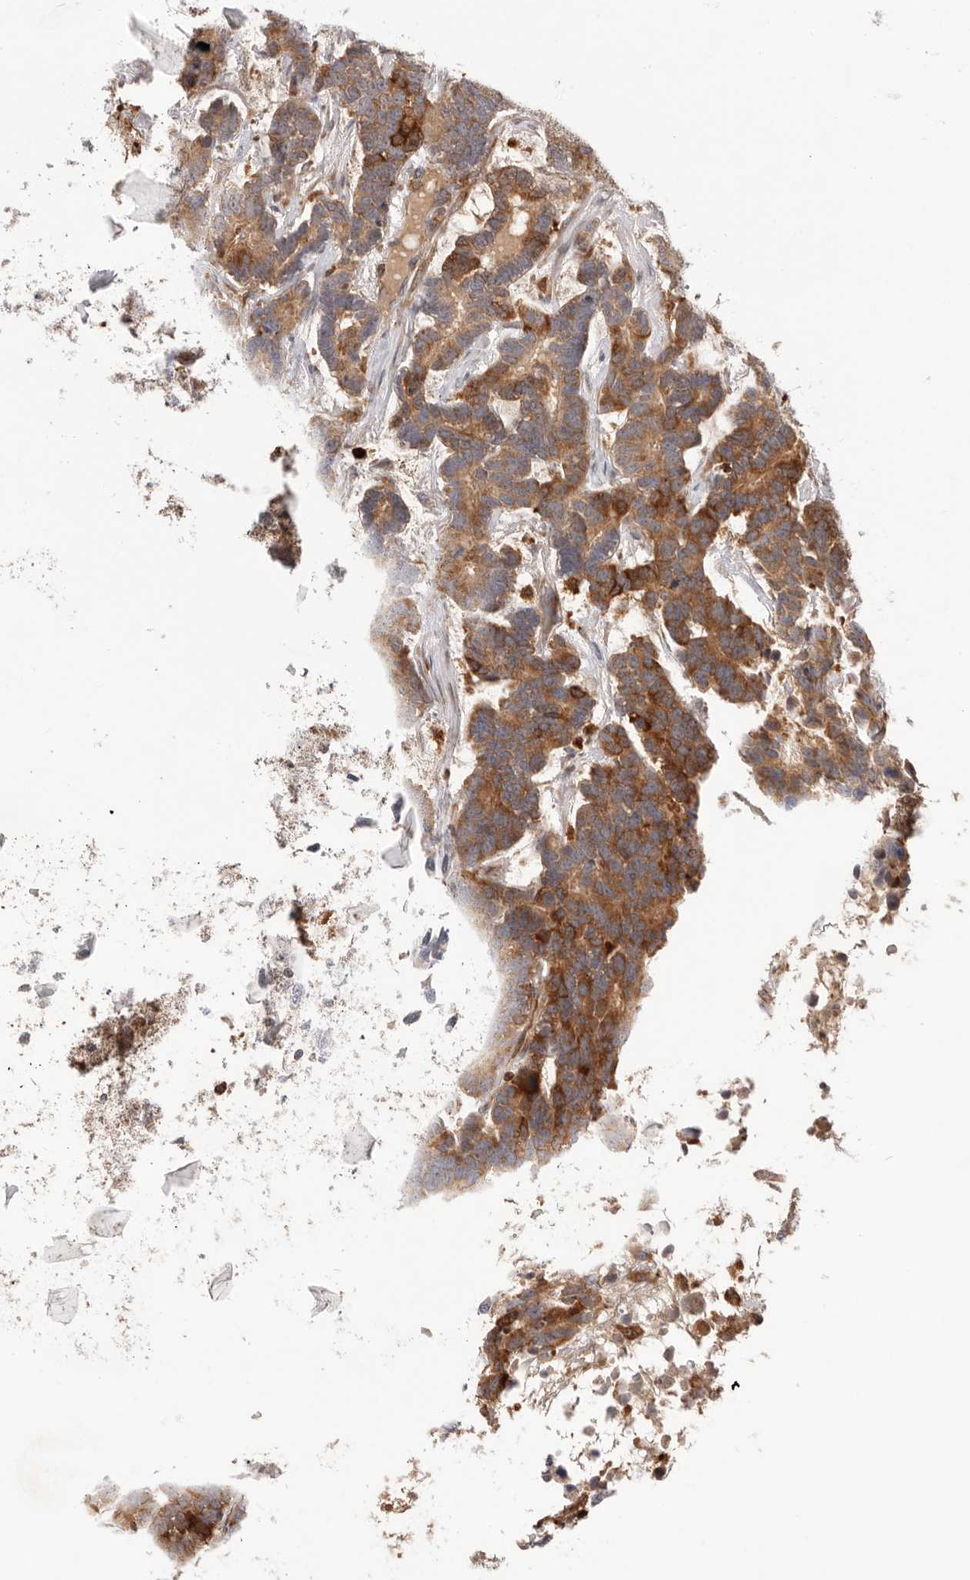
{"staining": {"intensity": "moderate", "quantity": ">75%", "location": "cytoplasmic/membranous"}, "tissue": "testis cancer", "cell_type": "Tumor cells", "image_type": "cancer", "snomed": [{"axis": "morphology", "description": "Carcinoma, Embryonal, NOS"}, {"axis": "topography", "description": "Testis"}], "caption": "High-power microscopy captured an immunohistochemistry (IHC) micrograph of embryonal carcinoma (testis), revealing moderate cytoplasmic/membranous expression in about >75% of tumor cells. The protein of interest is shown in brown color, while the nuclei are stained blue.", "gene": "RNF213", "patient": {"sex": "male", "age": 26}}